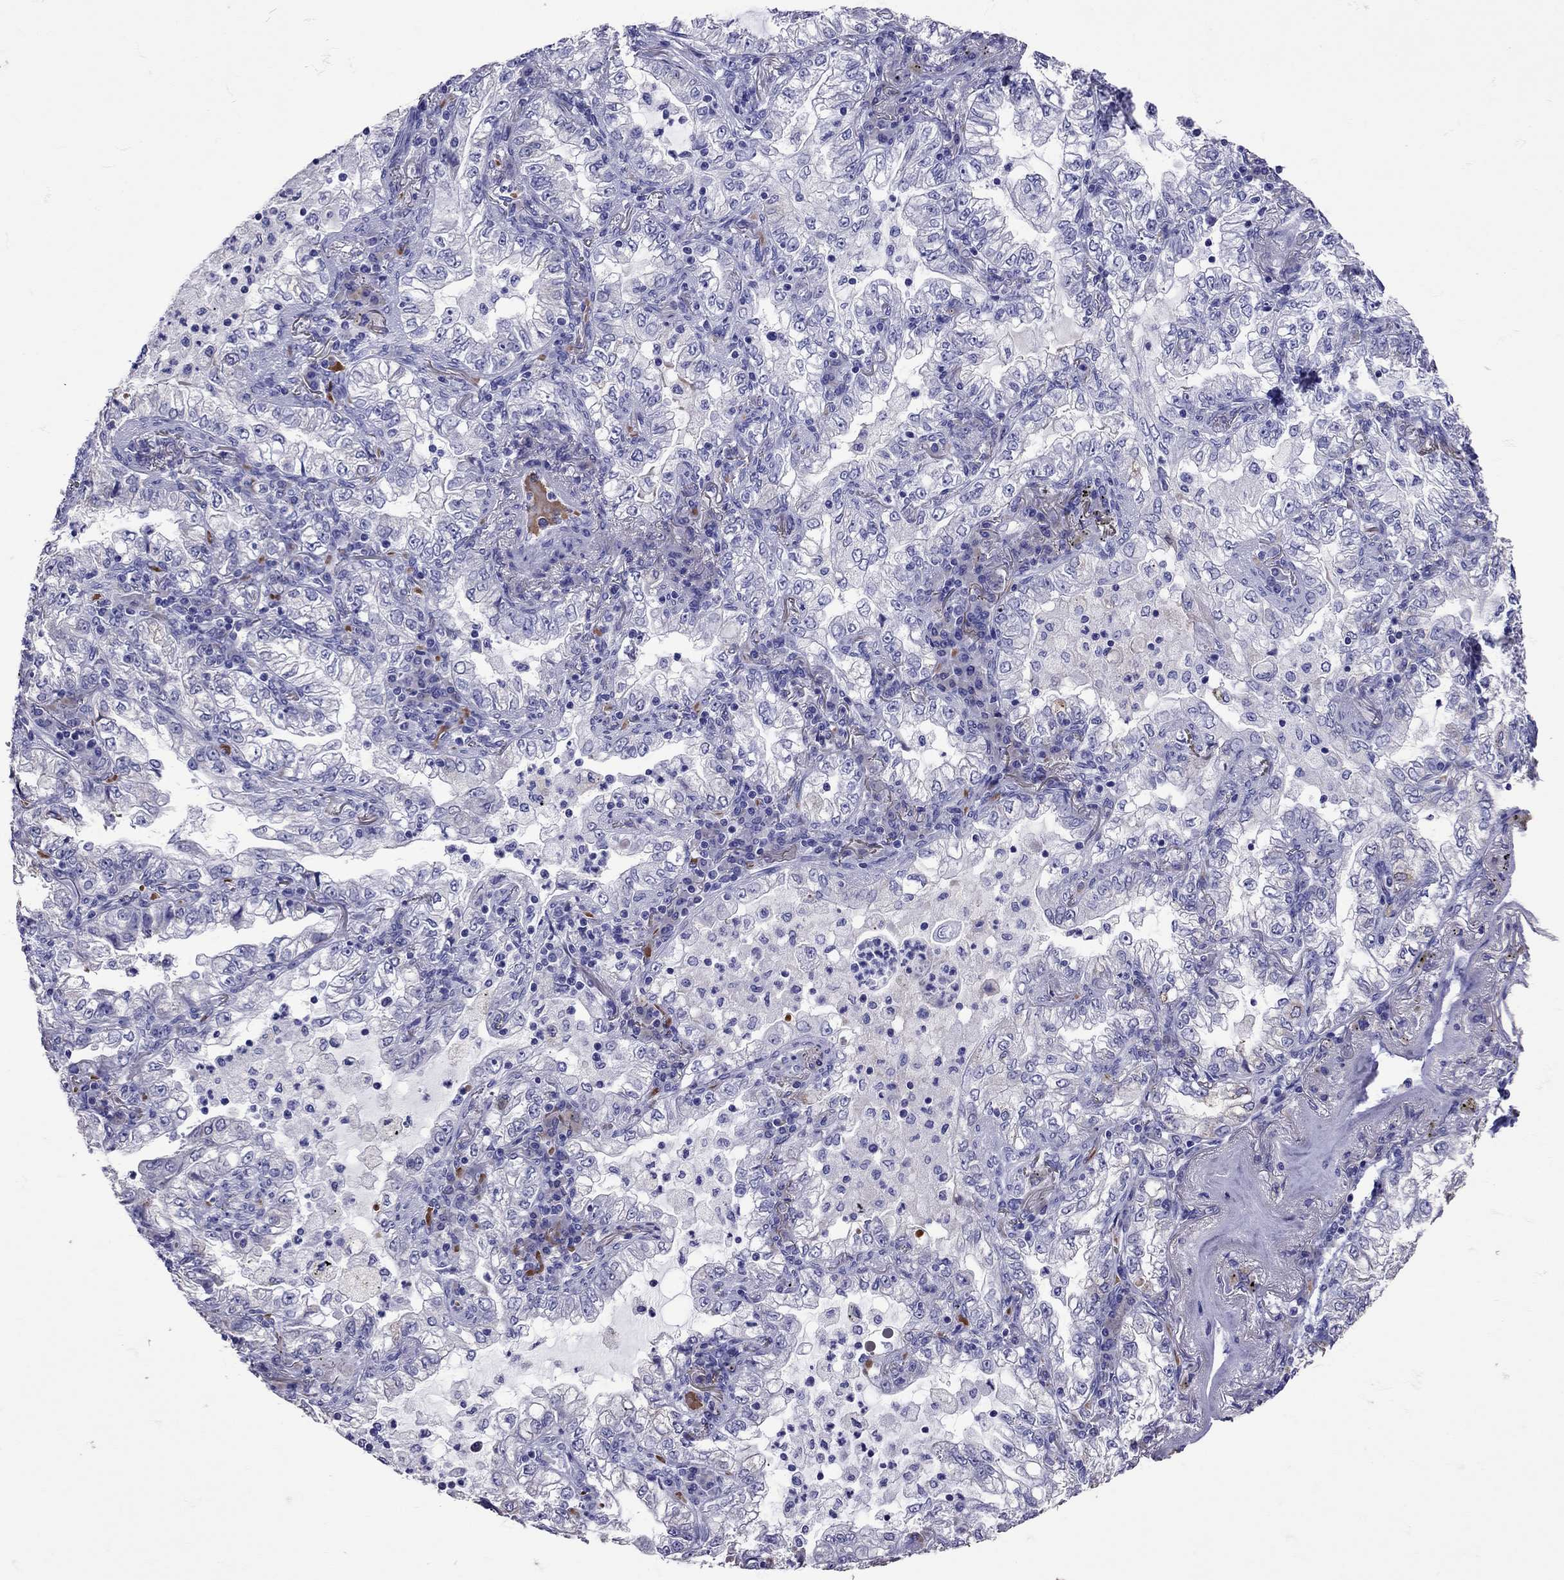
{"staining": {"intensity": "negative", "quantity": "none", "location": "none"}, "tissue": "lung cancer", "cell_type": "Tumor cells", "image_type": "cancer", "snomed": [{"axis": "morphology", "description": "Adenocarcinoma, NOS"}, {"axis": "topography", "description": "Lung"}], "caption": "This is a histopathology image of immunohistochemistry (IHC) staining of lung cancer, which shows no positivity in tumor cells. The staining was performed using DAB to visualize the protein expression in brown, while the nuclei were stained in blue with hematoxylin (Magnification: 20x).", "gene": "TBR1", "patient": {"sex": "female", "age": 73}}